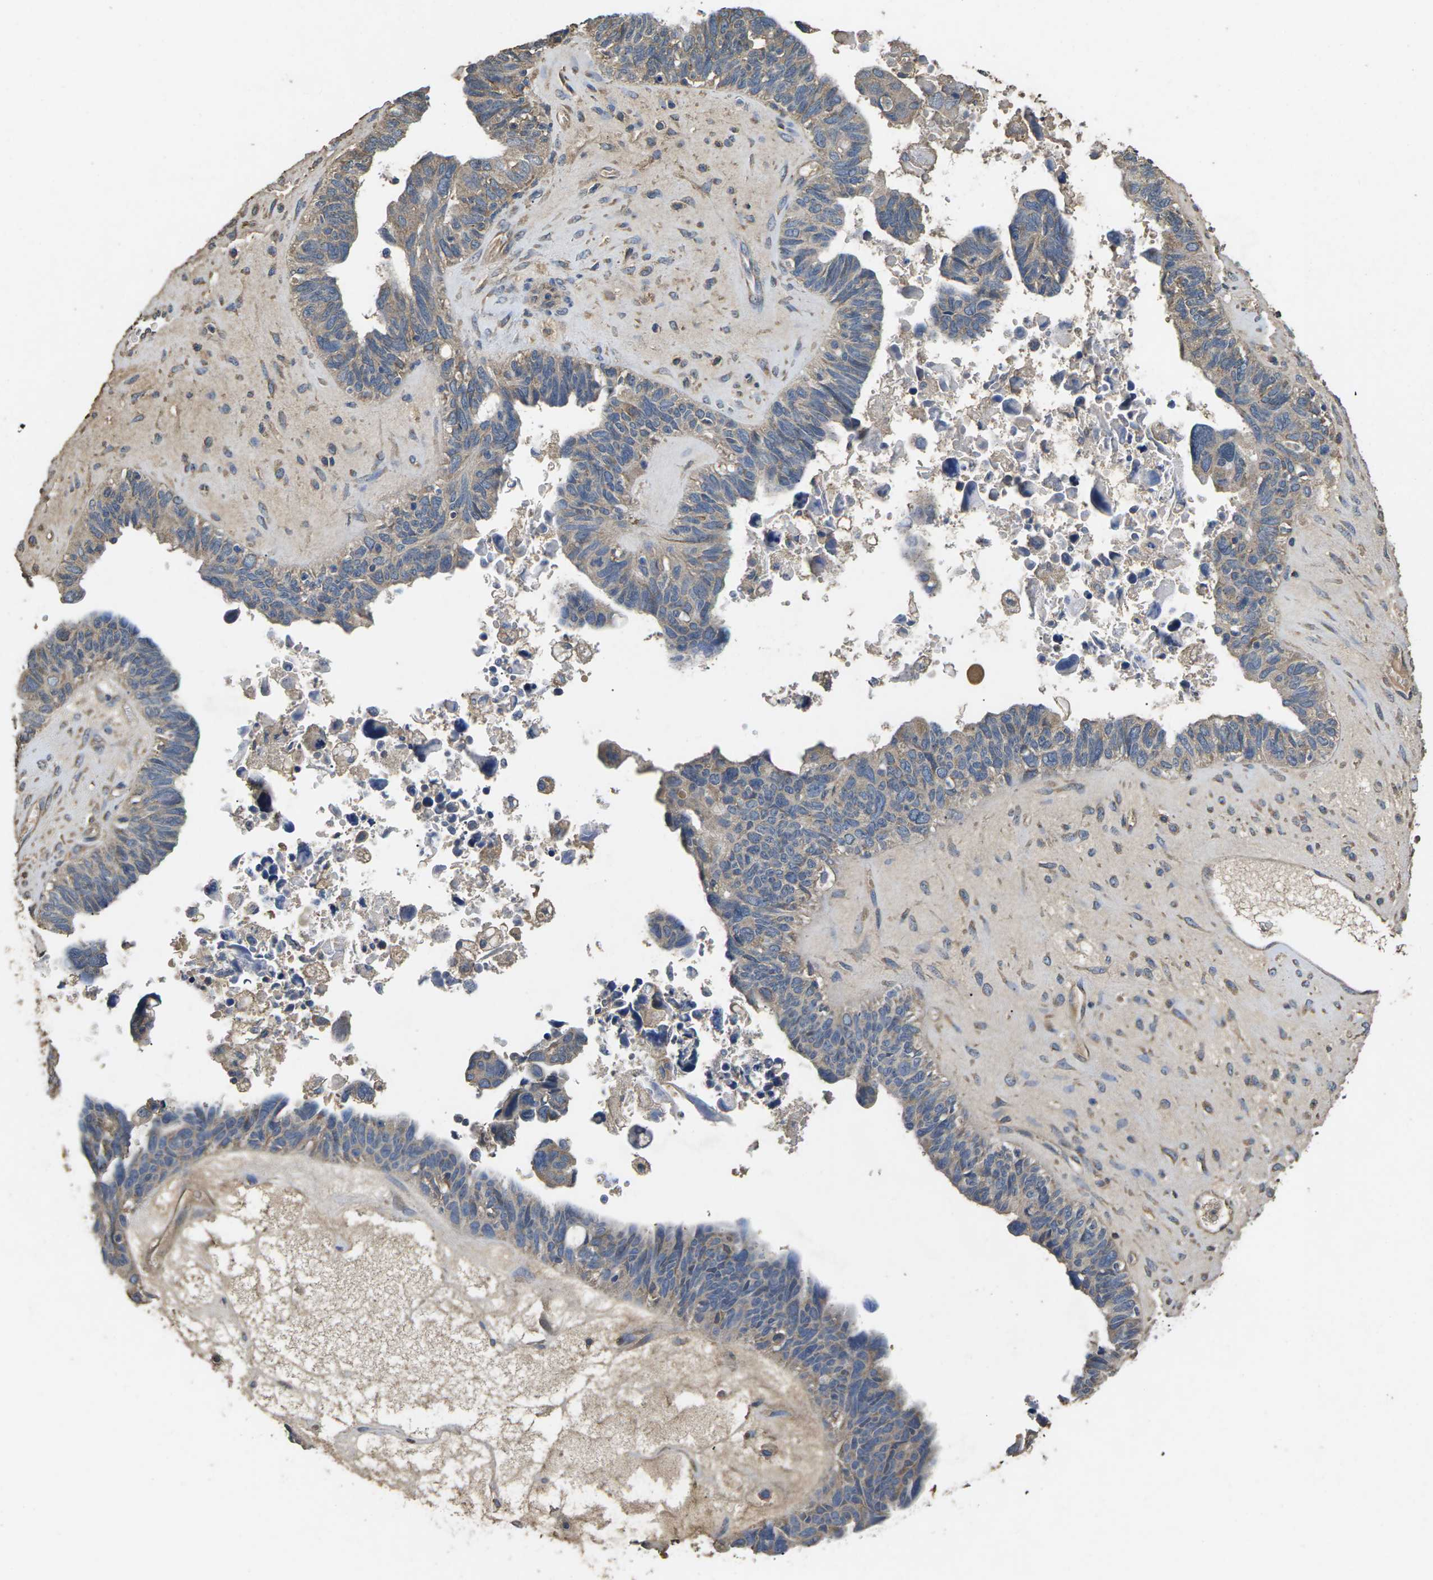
{"staining": {"intensity": "negative", "quantity": "none", "location": "none"}, "tissue": "ovarian cancer", "cell_type": "Tumor cells", "image_type": "cancer", "snomed": [{"axis": "morphology", "description": "Cystadenocarcinoma, serous, NOS"}, {"axis": "topography", "description": "Ovary"}], "caption": "IHC of ovarian serous cystadenocarcinoma demonstrates no positivity in tumor cells.", "gene": "B4GAT1", "patient": {"sex": "female", "age": 79}}